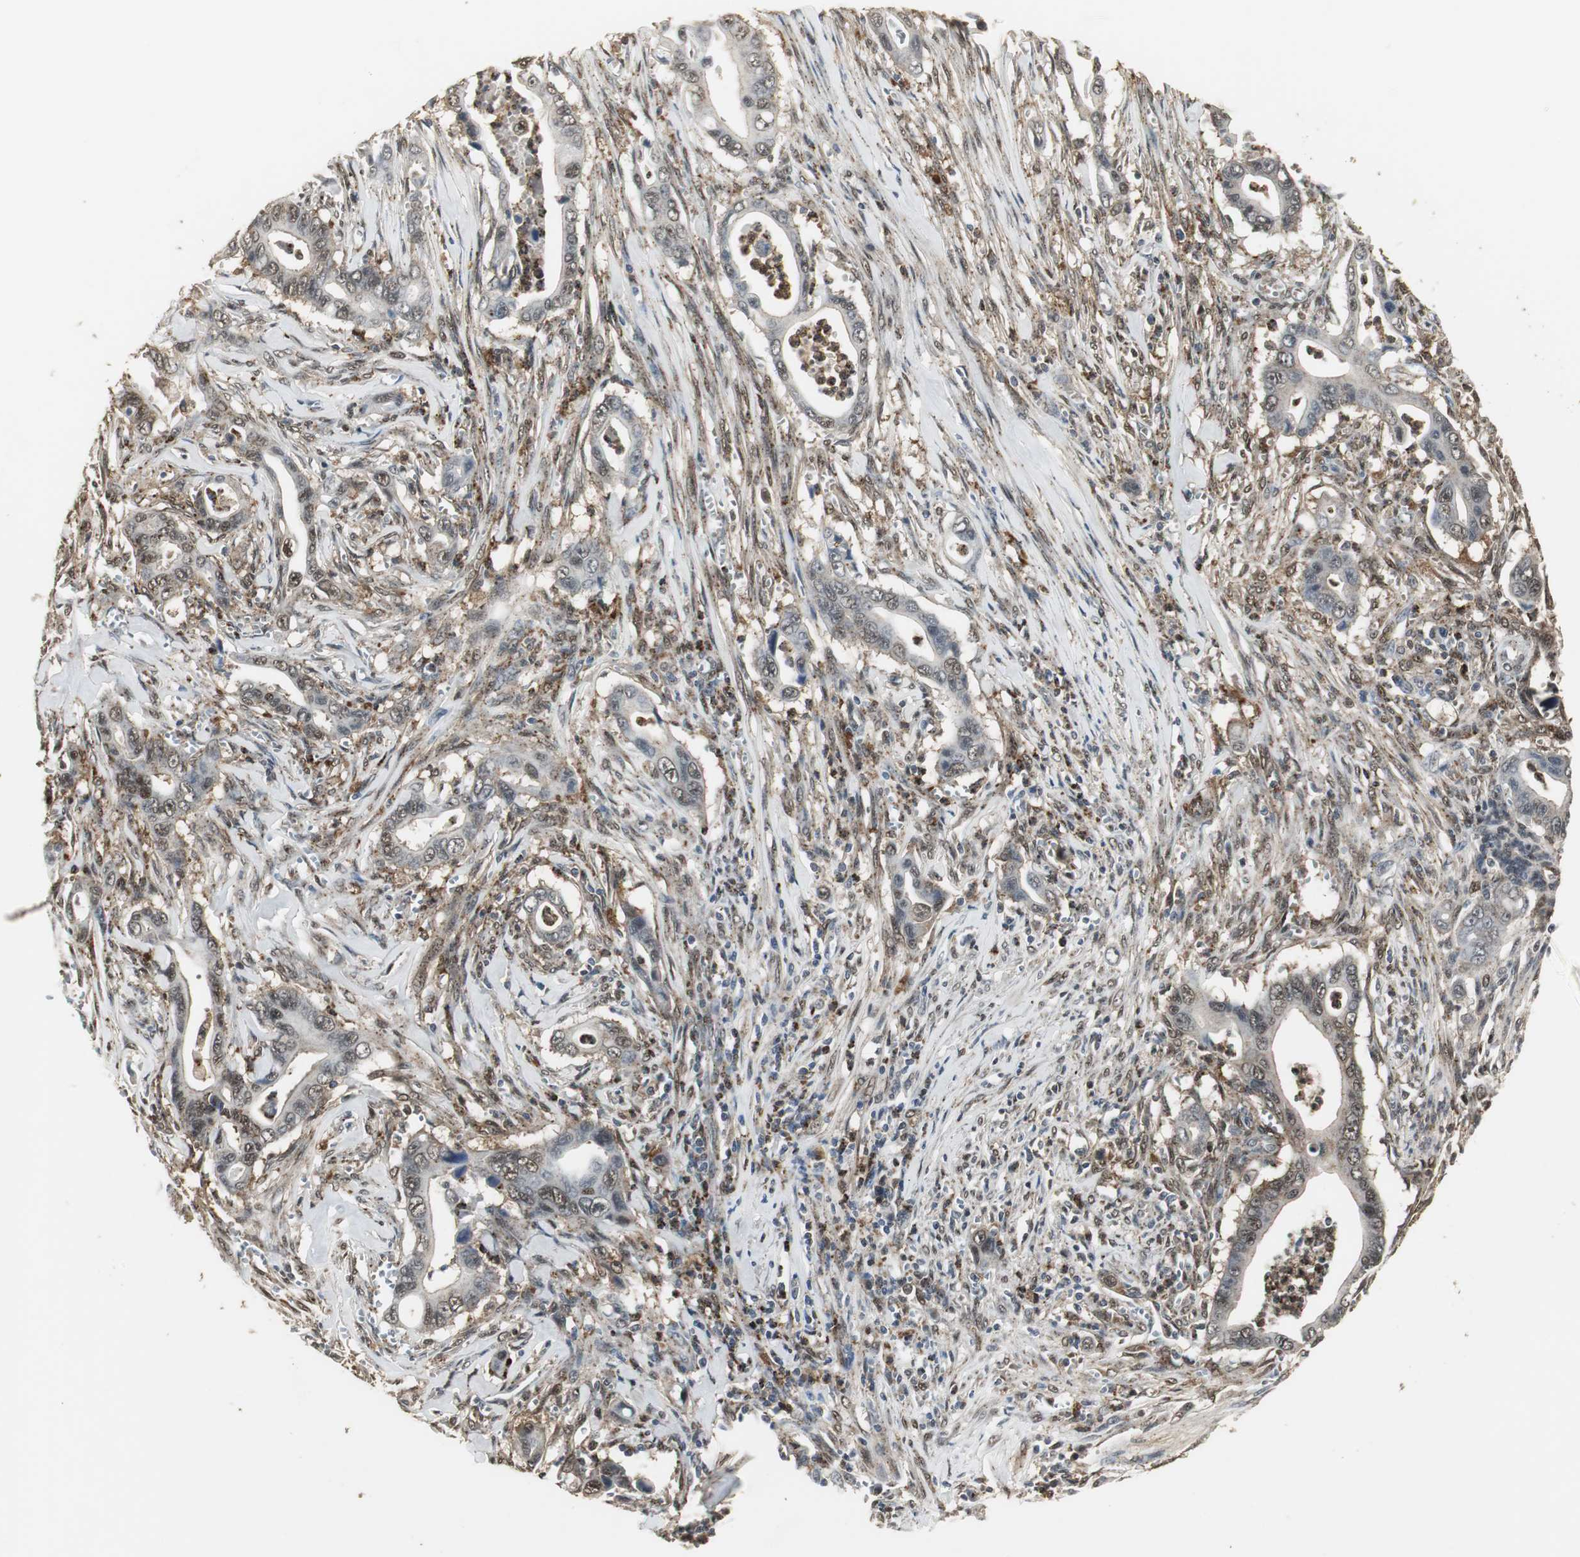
{"staining": {"intensity": "moderate", "quantity": "<25%", "location": "cytoplasmic/membranous,nuclear"}, "tissue": "pancreatic cancer", "cell_type": "Tumor cells", "image_type": "cancer", "snomed": [{"axis": "morphology", "description": "Adenocarcinoma, NOS"}, {"axis": "topography", "description": "Pancreas"}], "caption": "Protein expression analysis of human pancreatic adenocarcinoma reveals moderate cytoplasmic/membranous and nuclear positivity in approximately <25% of tumor cells.", "gene": "PLIN3", "patient": {"sex": "male", "age": 59}}